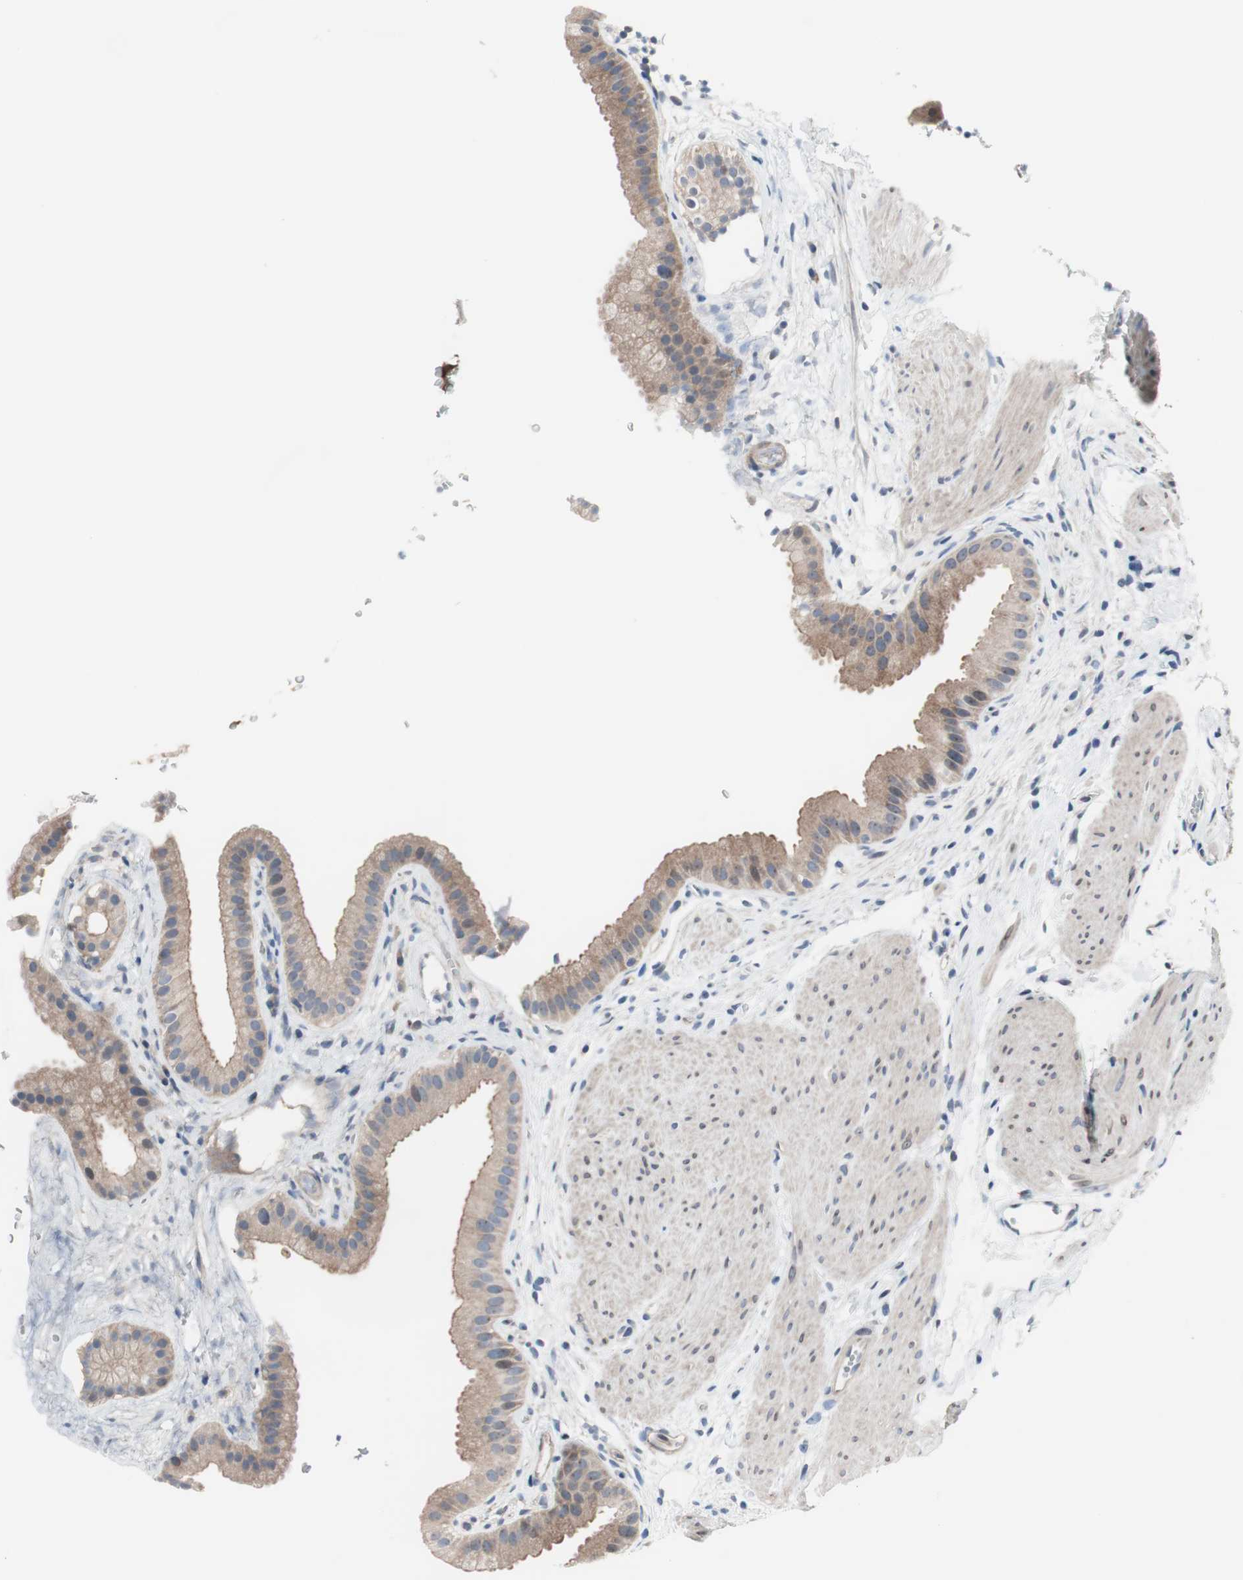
{"staining": {"intensity": "moderate", "quantity": ">75%", "location": "cytoplasmic/membranous"}, "tissue": "gallbladder", "cell_type": "Glandular cells", "image_type": "normal", "snomed": [{"axis": "morphology", "description": "Normal tissue, NOS"}, {"axis": "topography", "description": "Gallbladder"}], "caption": "A medium amount of moderate cytoplasmic/membranous positivity is present in about >75% of glandular cells in unremarkable gallbladder.", "gene": "KANSL1", "patient": {"sex": "female", "age": 64}}